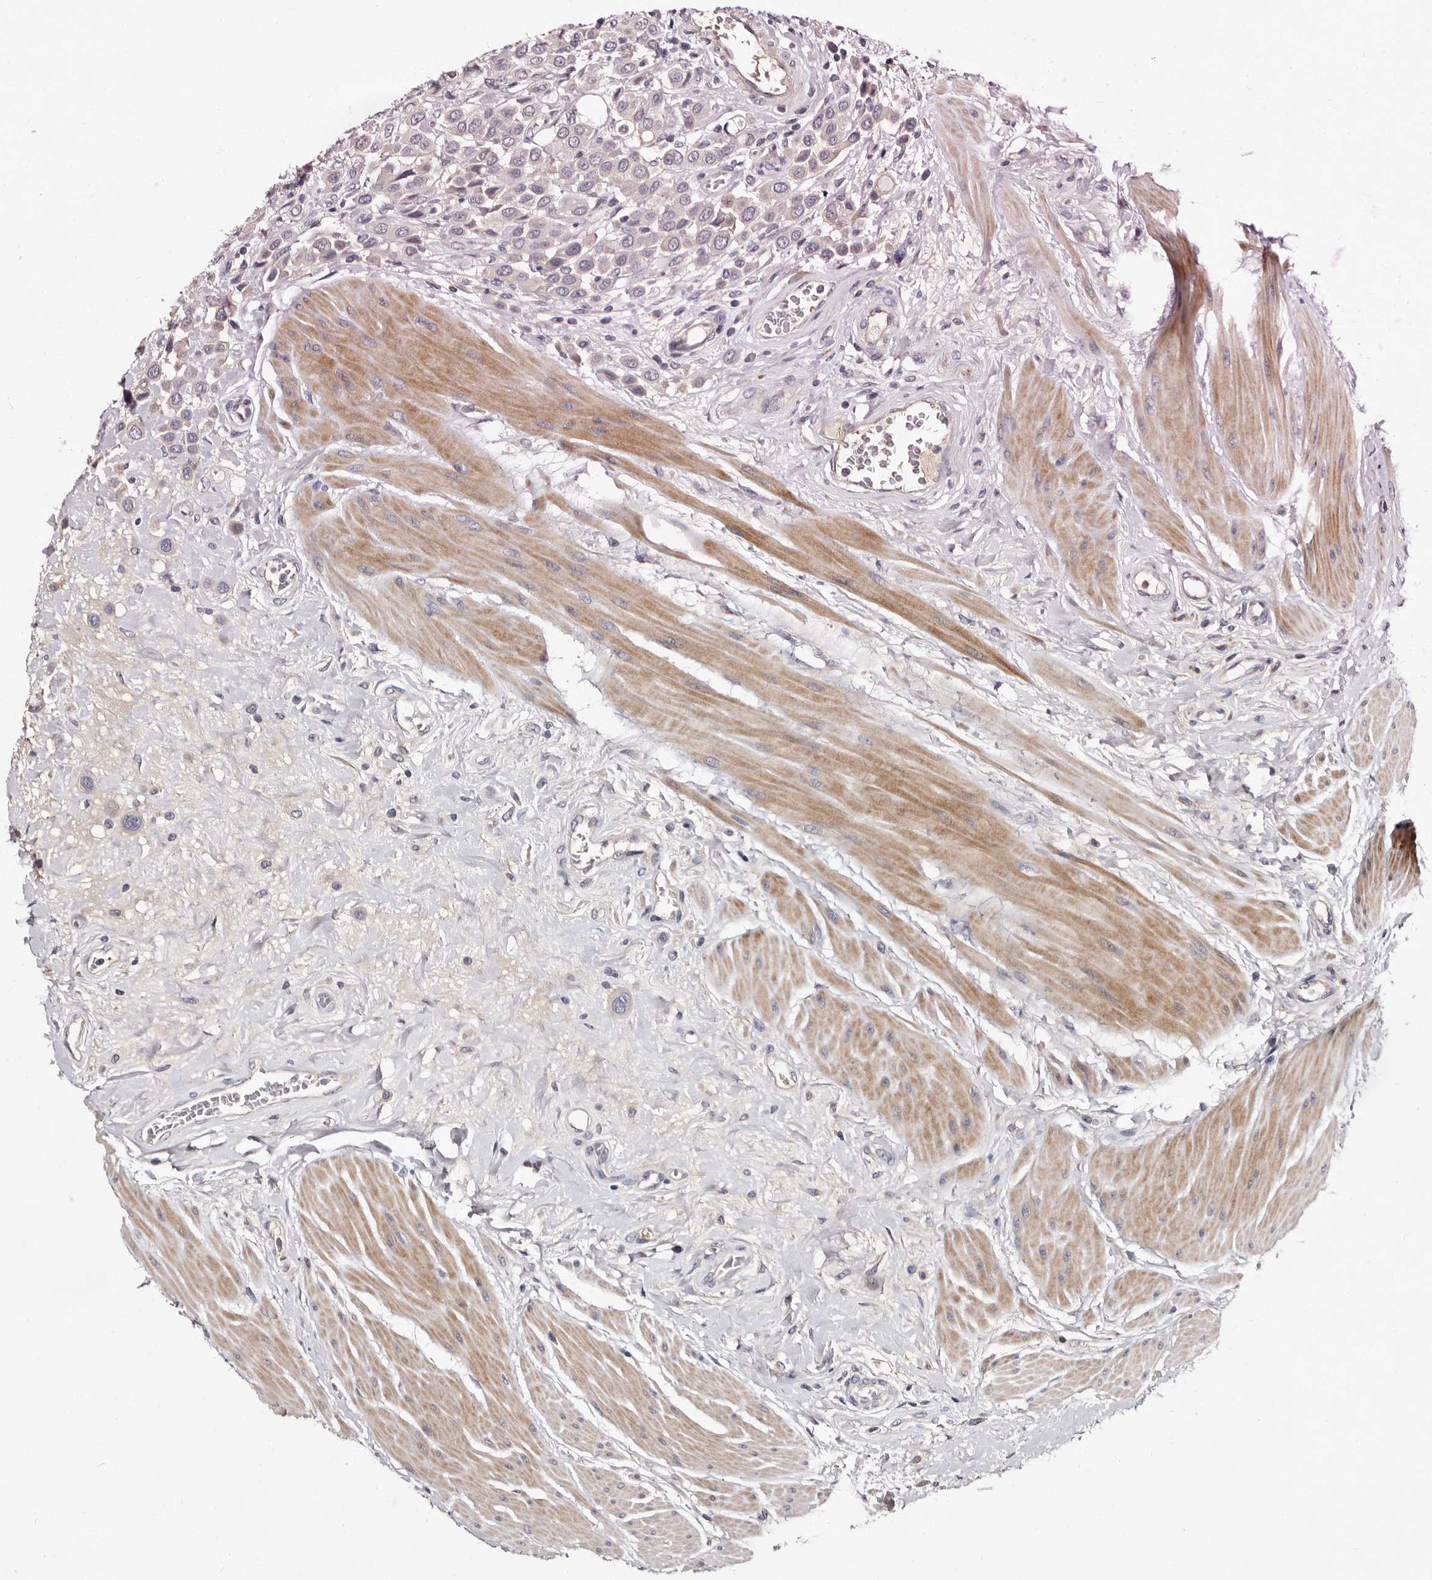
{"staining": {"intensity": "negative", "quantity": "none", "location": "none"}, "tissue": "urothelial cancer", "cell_type": "Tumor cells", "image_type": "cancer", "snomed": [{"axis": "morphology", "description": "Urothelial carcinoma, High grade"}, {"axis": "topography", "description": "Urinary bladder"}], "caption": "High magnification brightfield microscopy of urothelial carcinoma (high-grade) stained with DAB (brown) and counterstained with hematoxylin (blue): tumor cells show no significant positivity. (DAB immunohistochemistry, high magnification).", "gene": "LANCL2", "patient": {"sex": "male", "age": 50}}